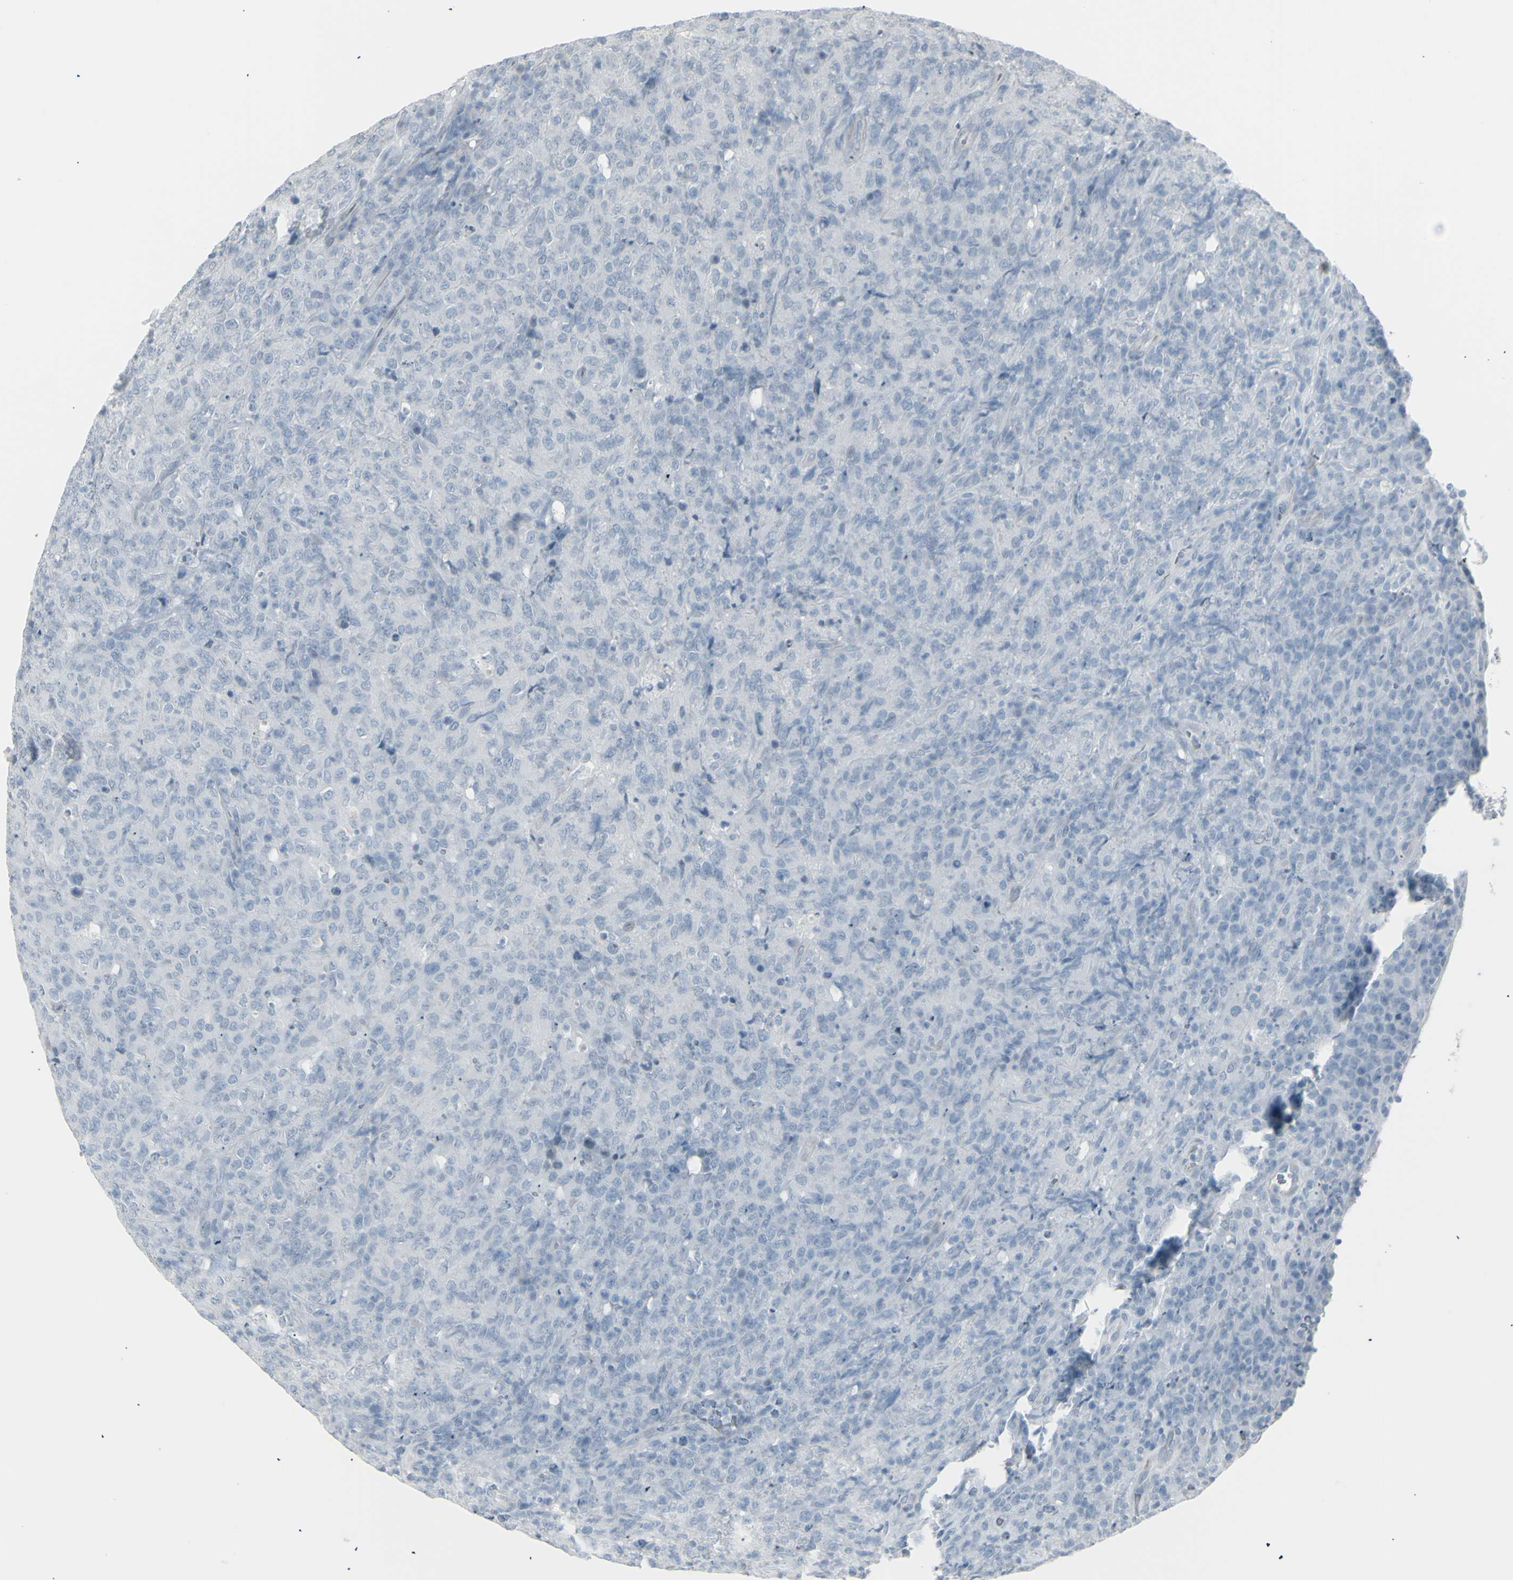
{"staining": {"intensity": "negative", "quantity": "none", "location": "none"}, "tissue": "lymphoma", "cell_type": "Tumor cells", "image_type": "cancer", "snomed": [{"axis": "morphology", "description": "Malignant lymphoma, non-Hodgkin's type, High grade"}, {"axis": "topography", "description": "Tonsil"}], "caption": "There is no significant positivity in tumor cells of malignant lymphoma, non-Hodgkin's type (high-grade).", "gene": "YBX2", "patient": {"sex": "female", "age": 36}}